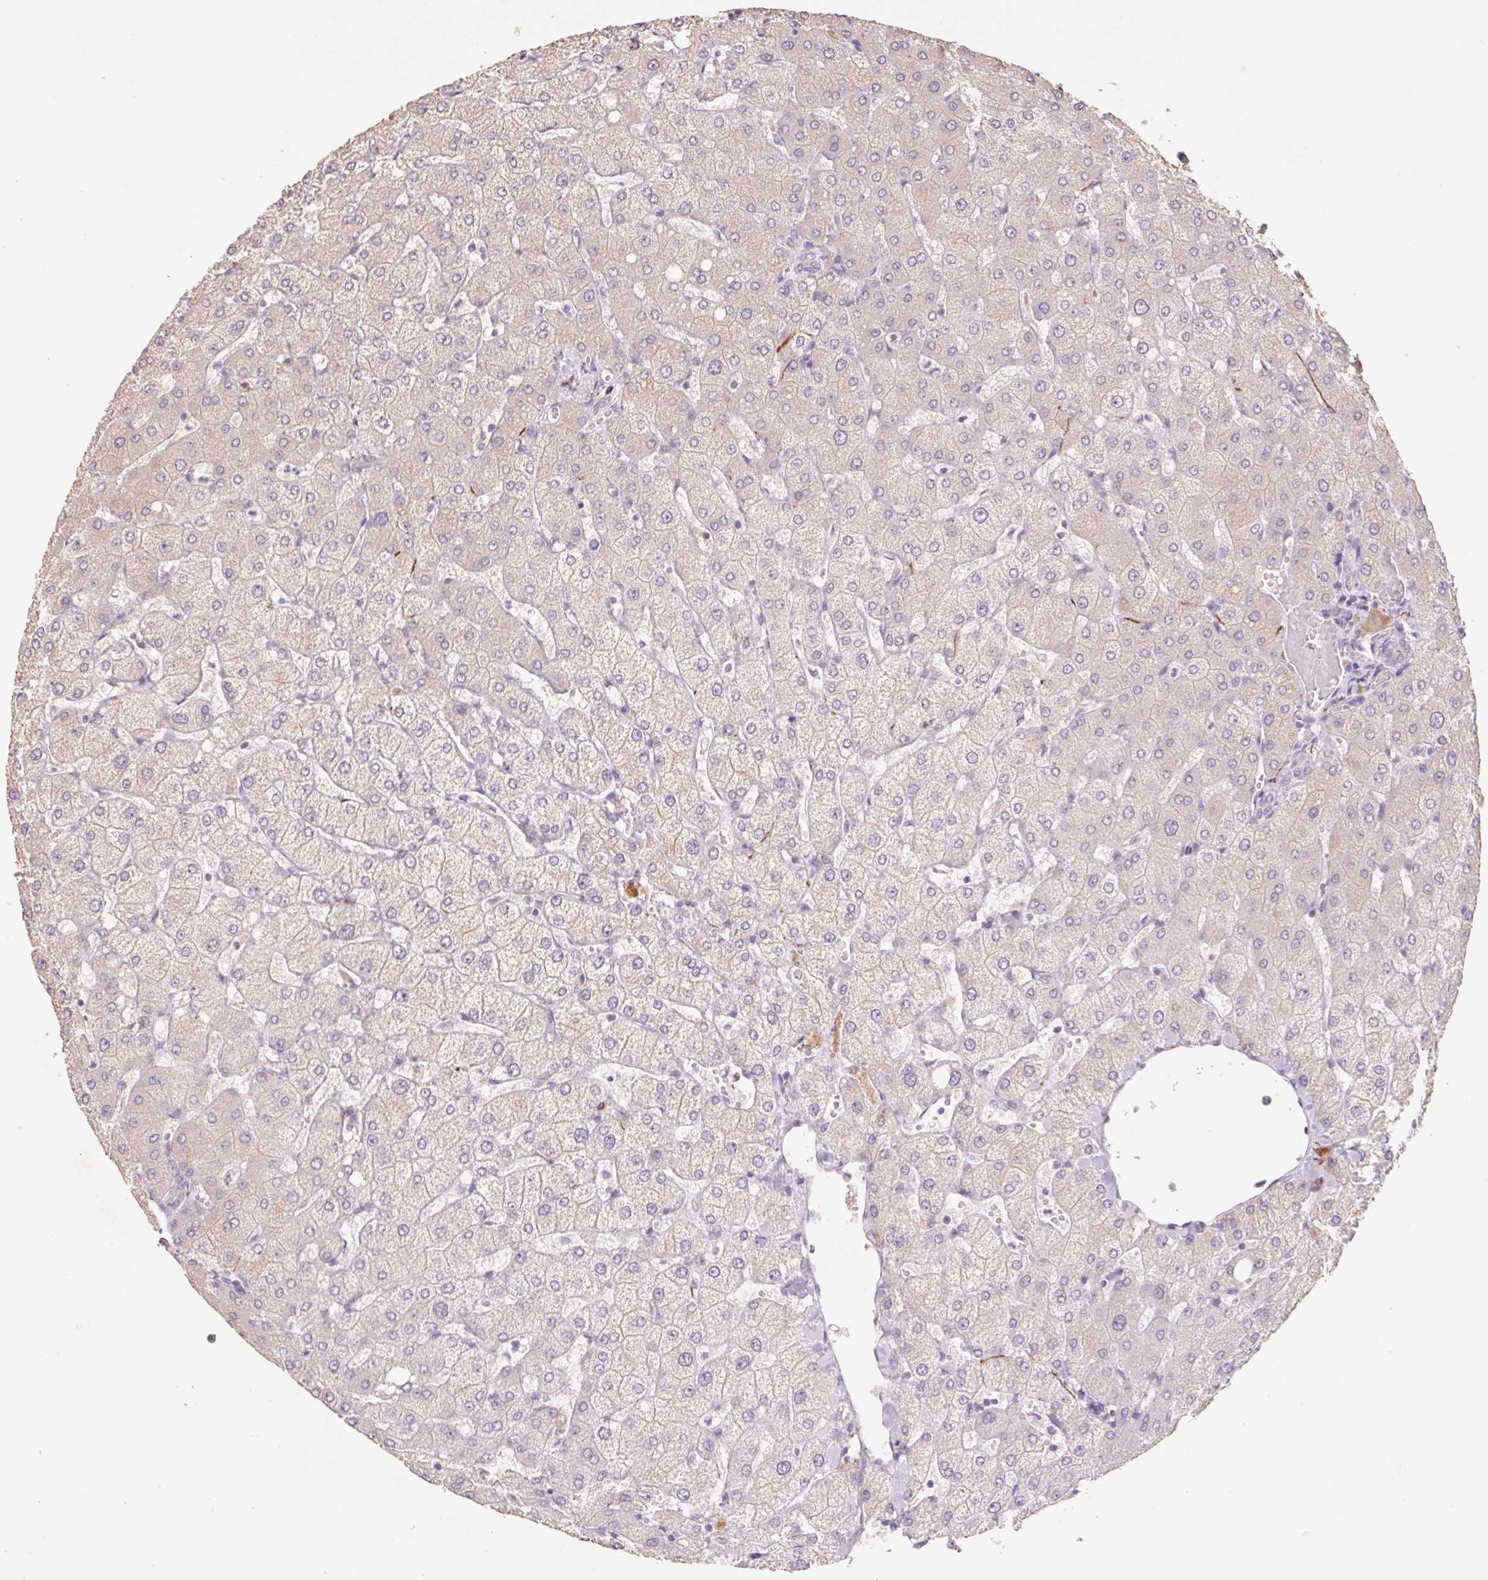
{"staining": {"intensity": "negative", "quantity": "none", "location": "none"}, "tissue": "liver", "cell_type": "Cholangiocytes", "image_type": "normal", "snomed": [{"axis": "morphology", "description": "Normal tissue, NOS"}, {"axis": "topography", "description": "Liver"}], "caption": "IHC of unremarkable human liver exhibits no expression in cholangiocytes. The staining was performed using DAB (3,3'-diaminobenzidine) to visualize the protein expression in brown, while the nuclei were stained in blue with hematoxylin (Magnification: 20x).", "gene": "GRM2", "patient": {"sex": "female", "age": 54}}